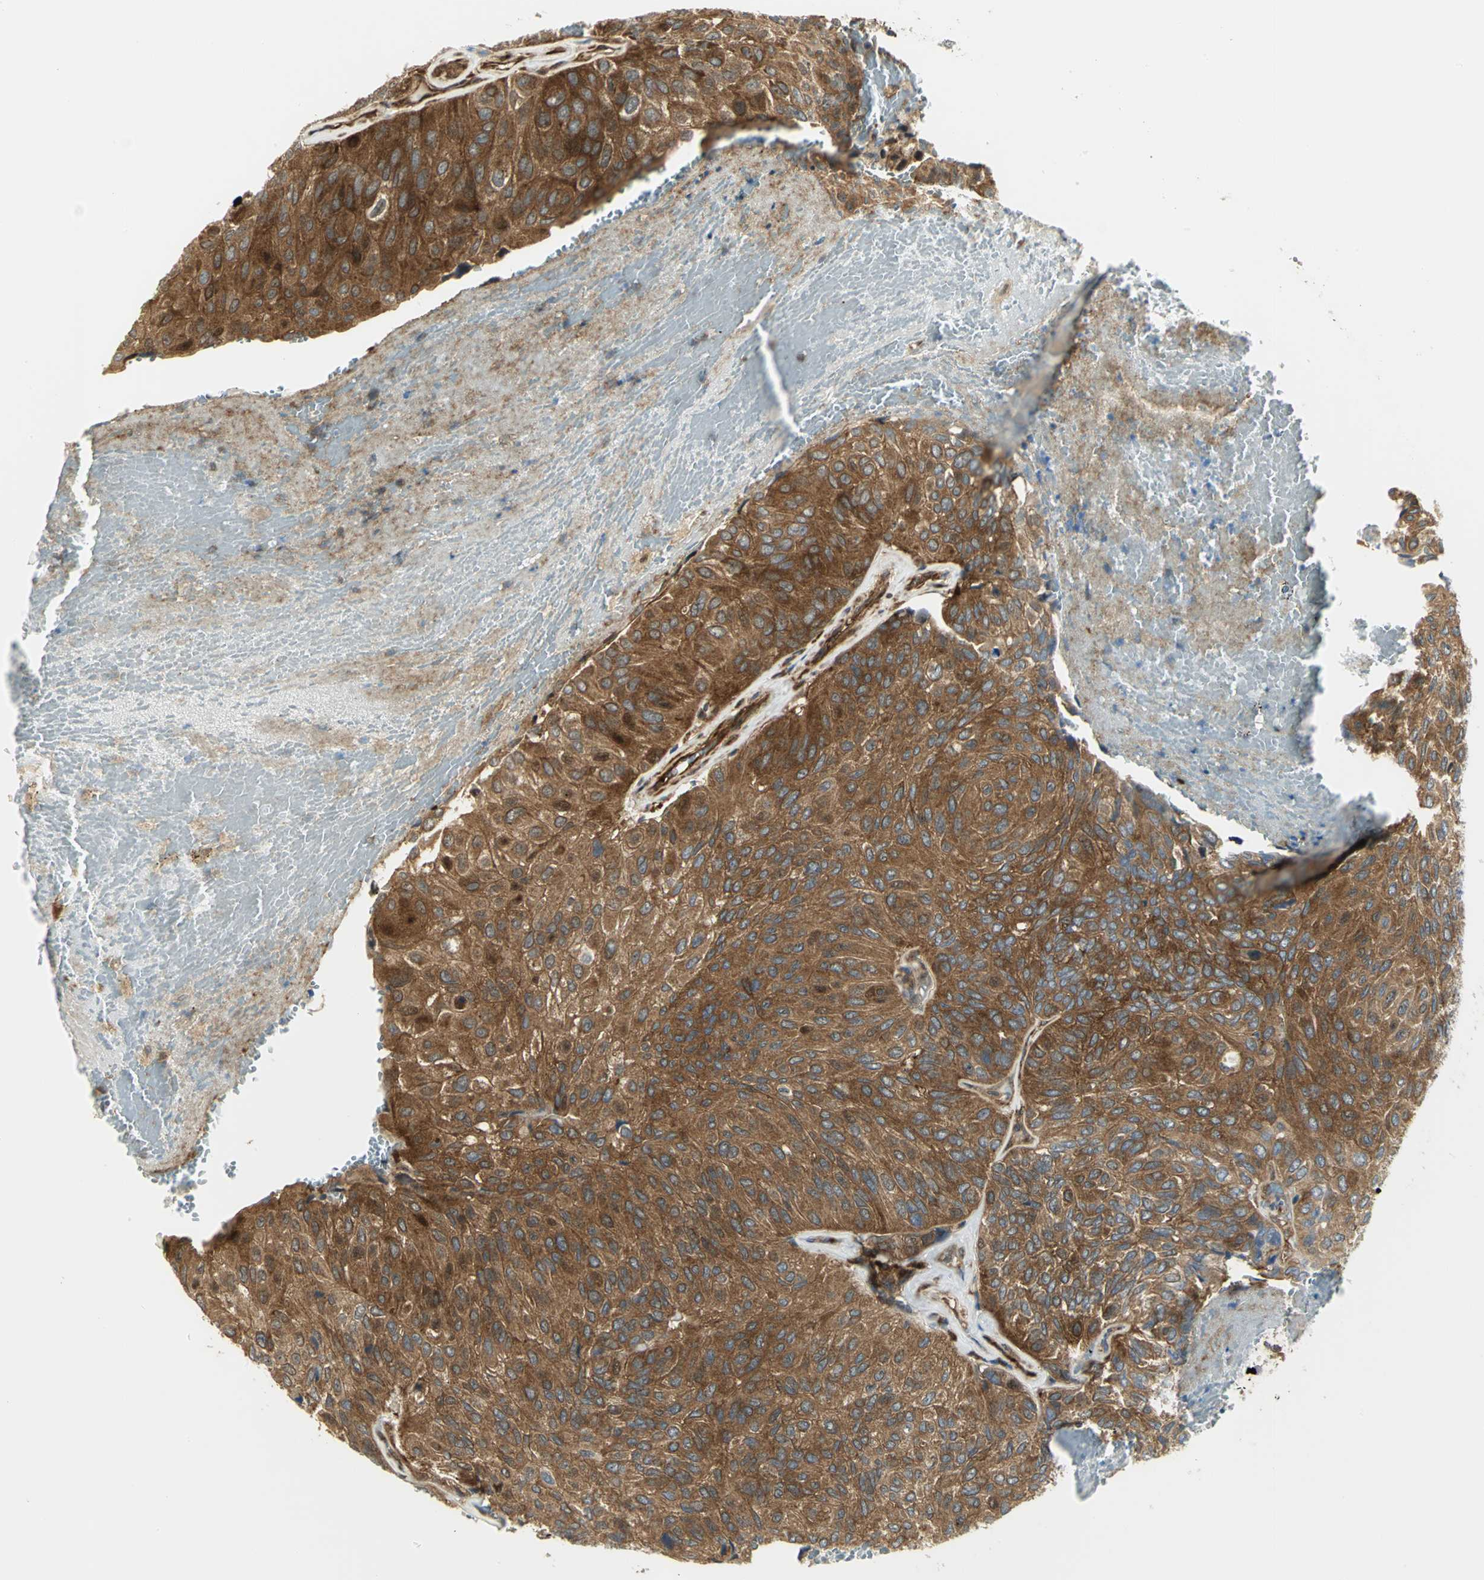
{"staining": {"intensity": "strong", "quantity": ">75%", "location": "cytoplasmic/membranous"}, "tissue": "urothelial cancer", "cell_type": "Tumor cells", "image_type": "cancer", "snomed": [{"axis": "morphology", "description": "Urothelial carcinoma, High grade"}, {"axis": "topography", "description": "Urinary bladder"}], "caption": "Urothelial carcinoma (high-grade) stained with DAB (3,3'-diaminobenzidine) immunohistochemistry demonstrates high levels of strong cytoplasmic/membranous positivity in approximately >75% of tumor cells. Immunohistochemistry stains the protein of interest in brown and the nuclei are stained blue.", "gene": "EEA1", "patient": {"sex": "male", "age": 66}}